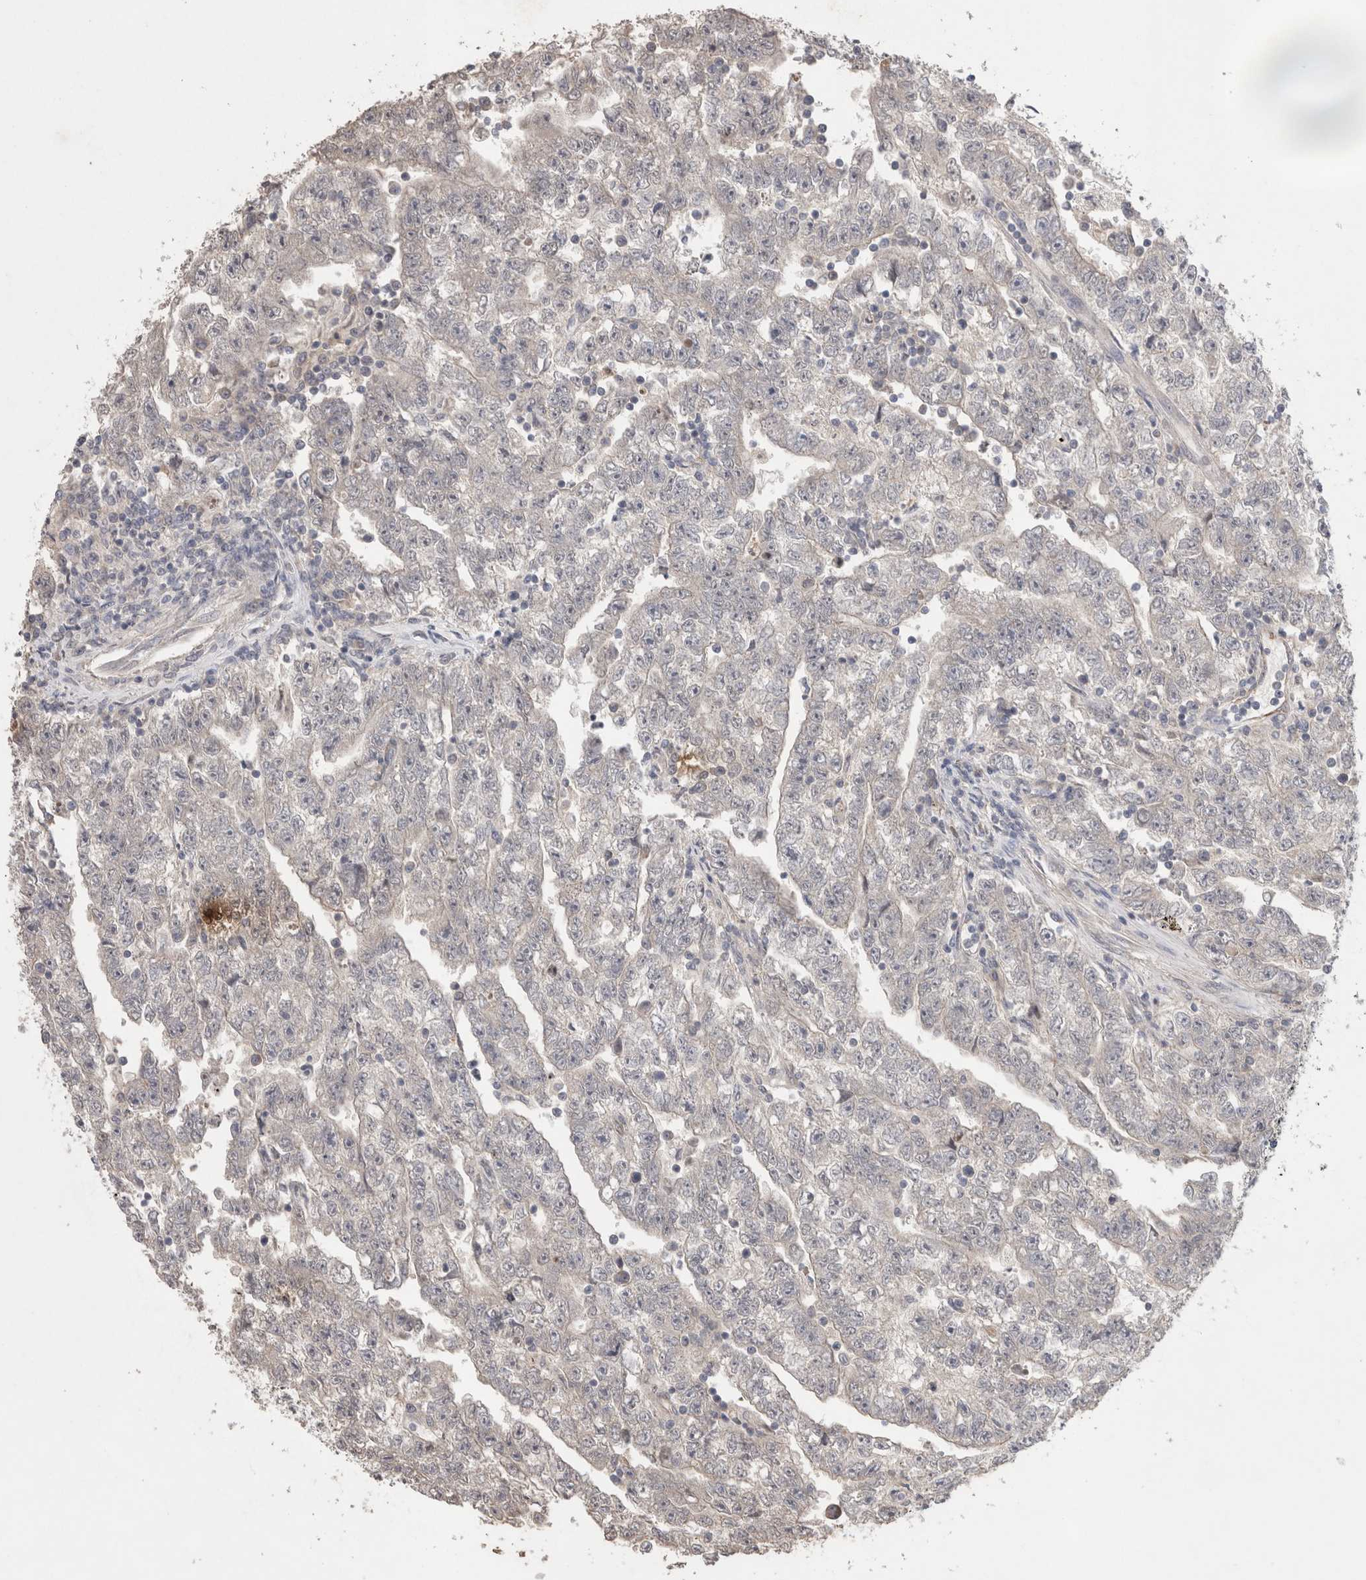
{"staining": {"intensity": "negative", "quantity": "none", "location": "none"}, "tissue": "testis cancer", "cell_type": "Tumor cells", "image_type": "cancer", "snomed": [{"axis": "morphology", "description": "Carcinoma, Embryonal, NOS"}, {"axis": "topography", "description": "Testis"}], "caption": "DAB (3,3'-diaminobenzidine) immunohistochemical staining of testis cancer (embryonal carcinoma) displays no significant staining in tumor cells.", "gene": "CDH13", "patient": {"sex": "male", "age": 25}}